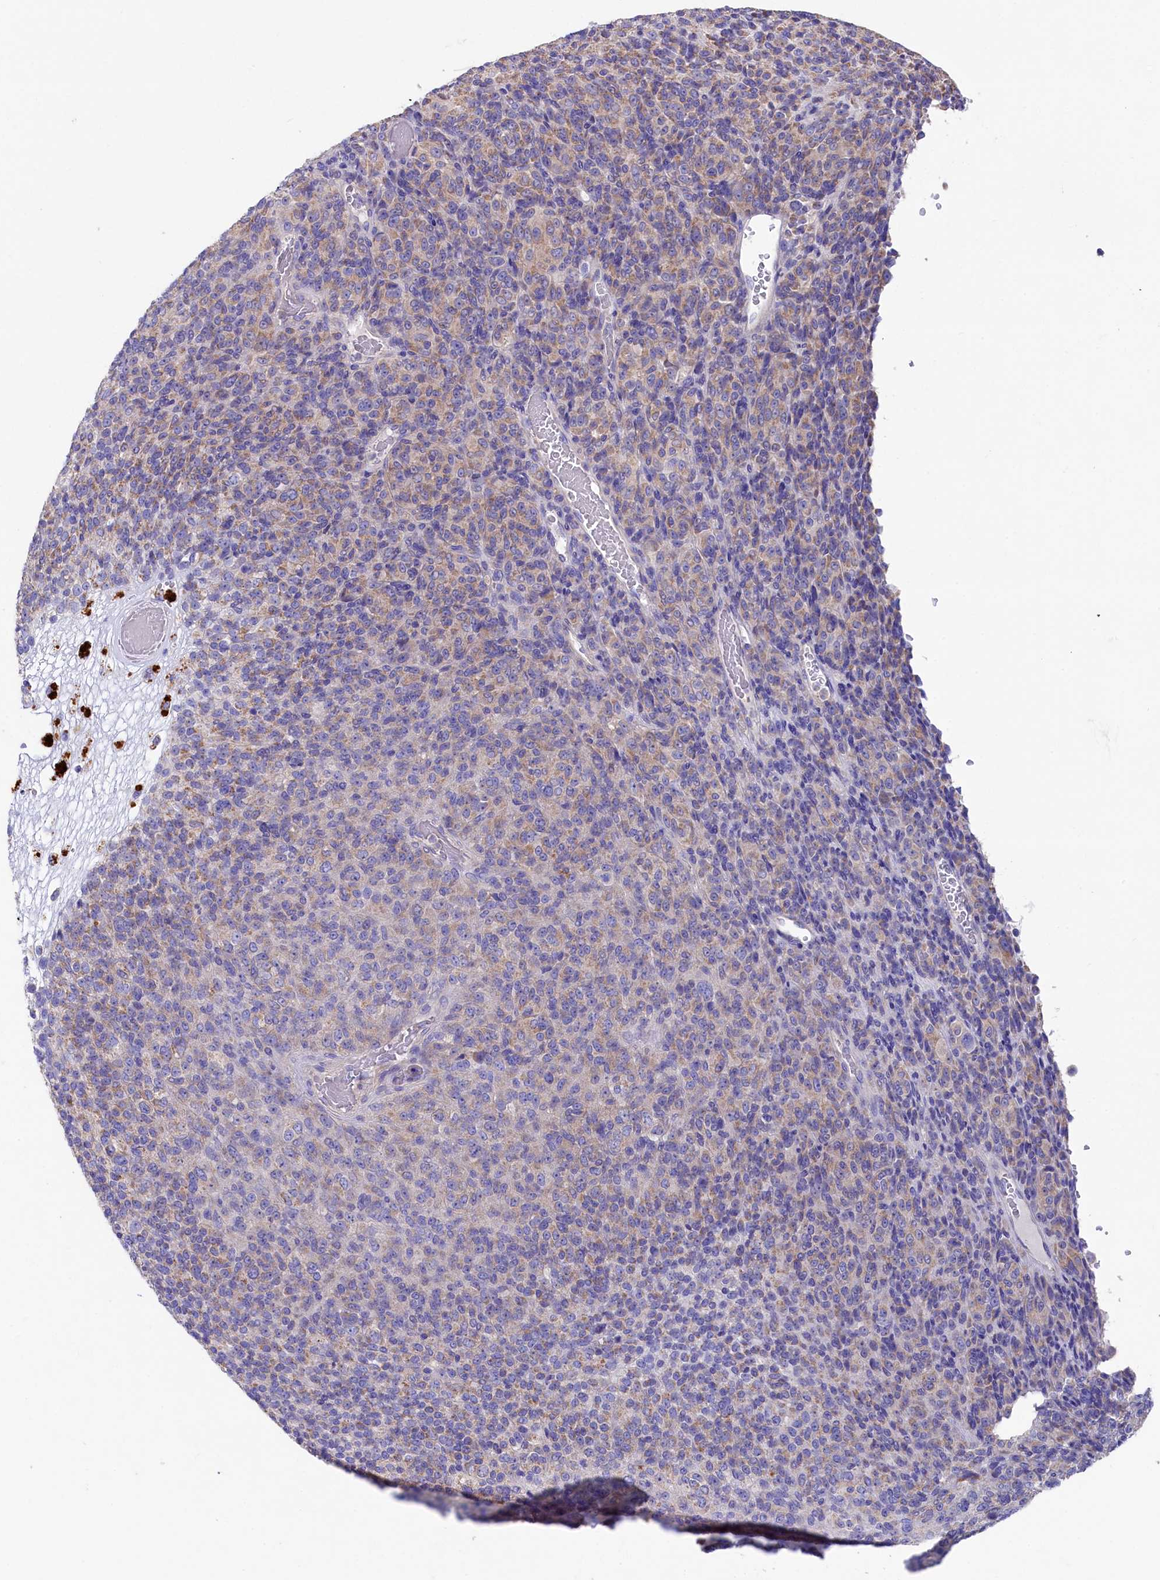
{"staining": {"intensity": "weak", "quantity": "<25%", "location": "cytoplasmic/membranous"}, "tissue": "melanoma", "cell_type": "Tumor cells", "image_type": "cancer", "snomed": [{"axis": "morphology", "description": "Malignant melanoma, Metastatic site"}, {"axis": "topography", "description": "Brain"}], "caption": "Tumor cells show no significant staining in malignant melanoma (metastatic site).", "gene": "VPS26B", "patient": {"sex": "female", "age": 56}}